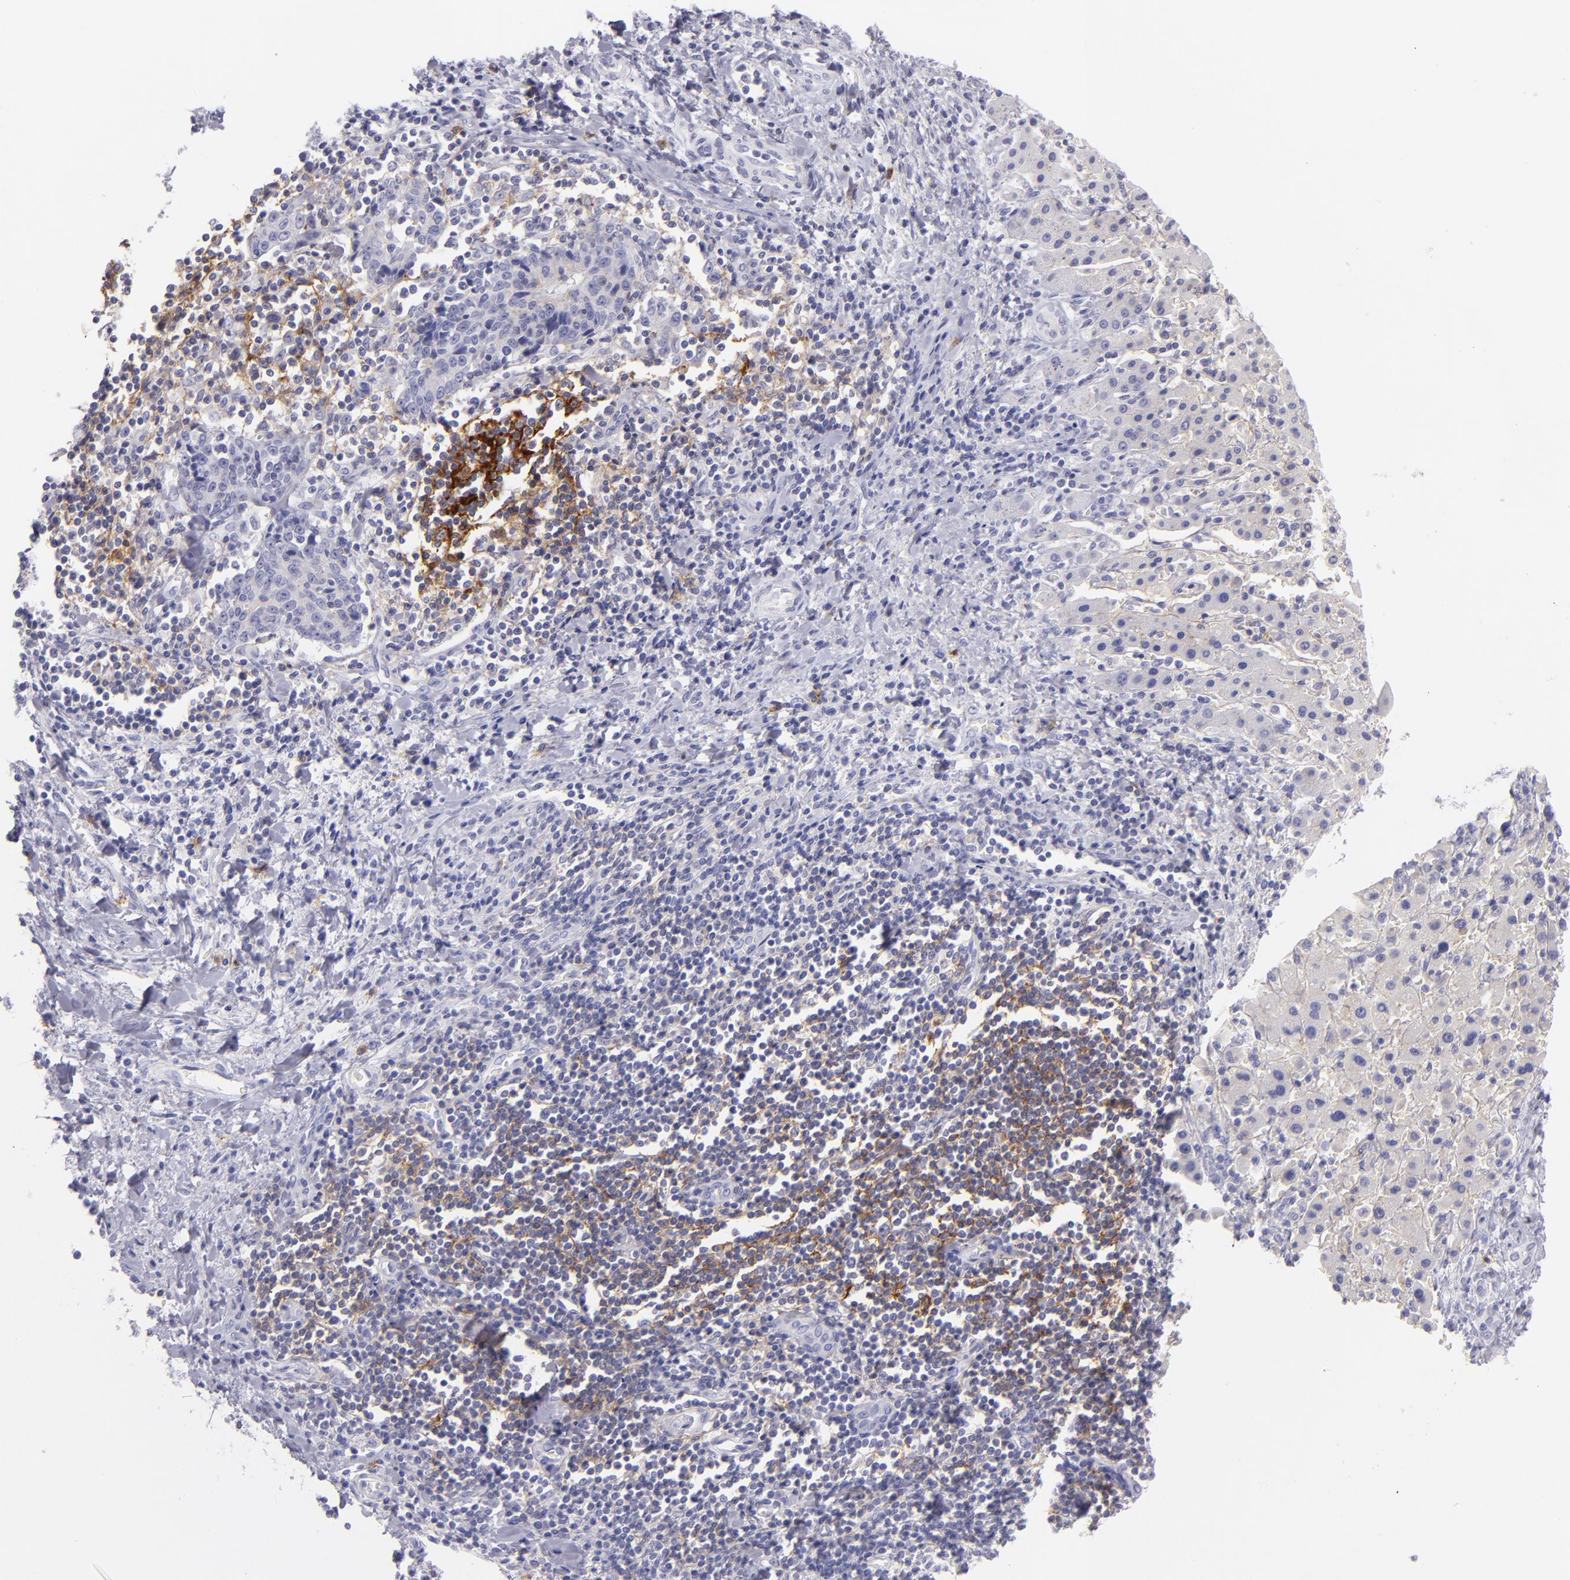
{"staining": {"intensity": "negative", "quantity": "none", "location": "none"}, "tissue": "liver cancer", "cell_type": "Tumor cells", "image_type": "cancer", "snomed": [{"axis": "morphology", "description": "Cholangiocarcinoma"}, {"axis": "topography", "description": "Liver"}], "caption": "This is a micrograph of immunohistochemistry staining of liver cancer, which shows no positivity in tumor cells.", "gene": "CD82", "patient": {"sex": "male", "age": 57}}